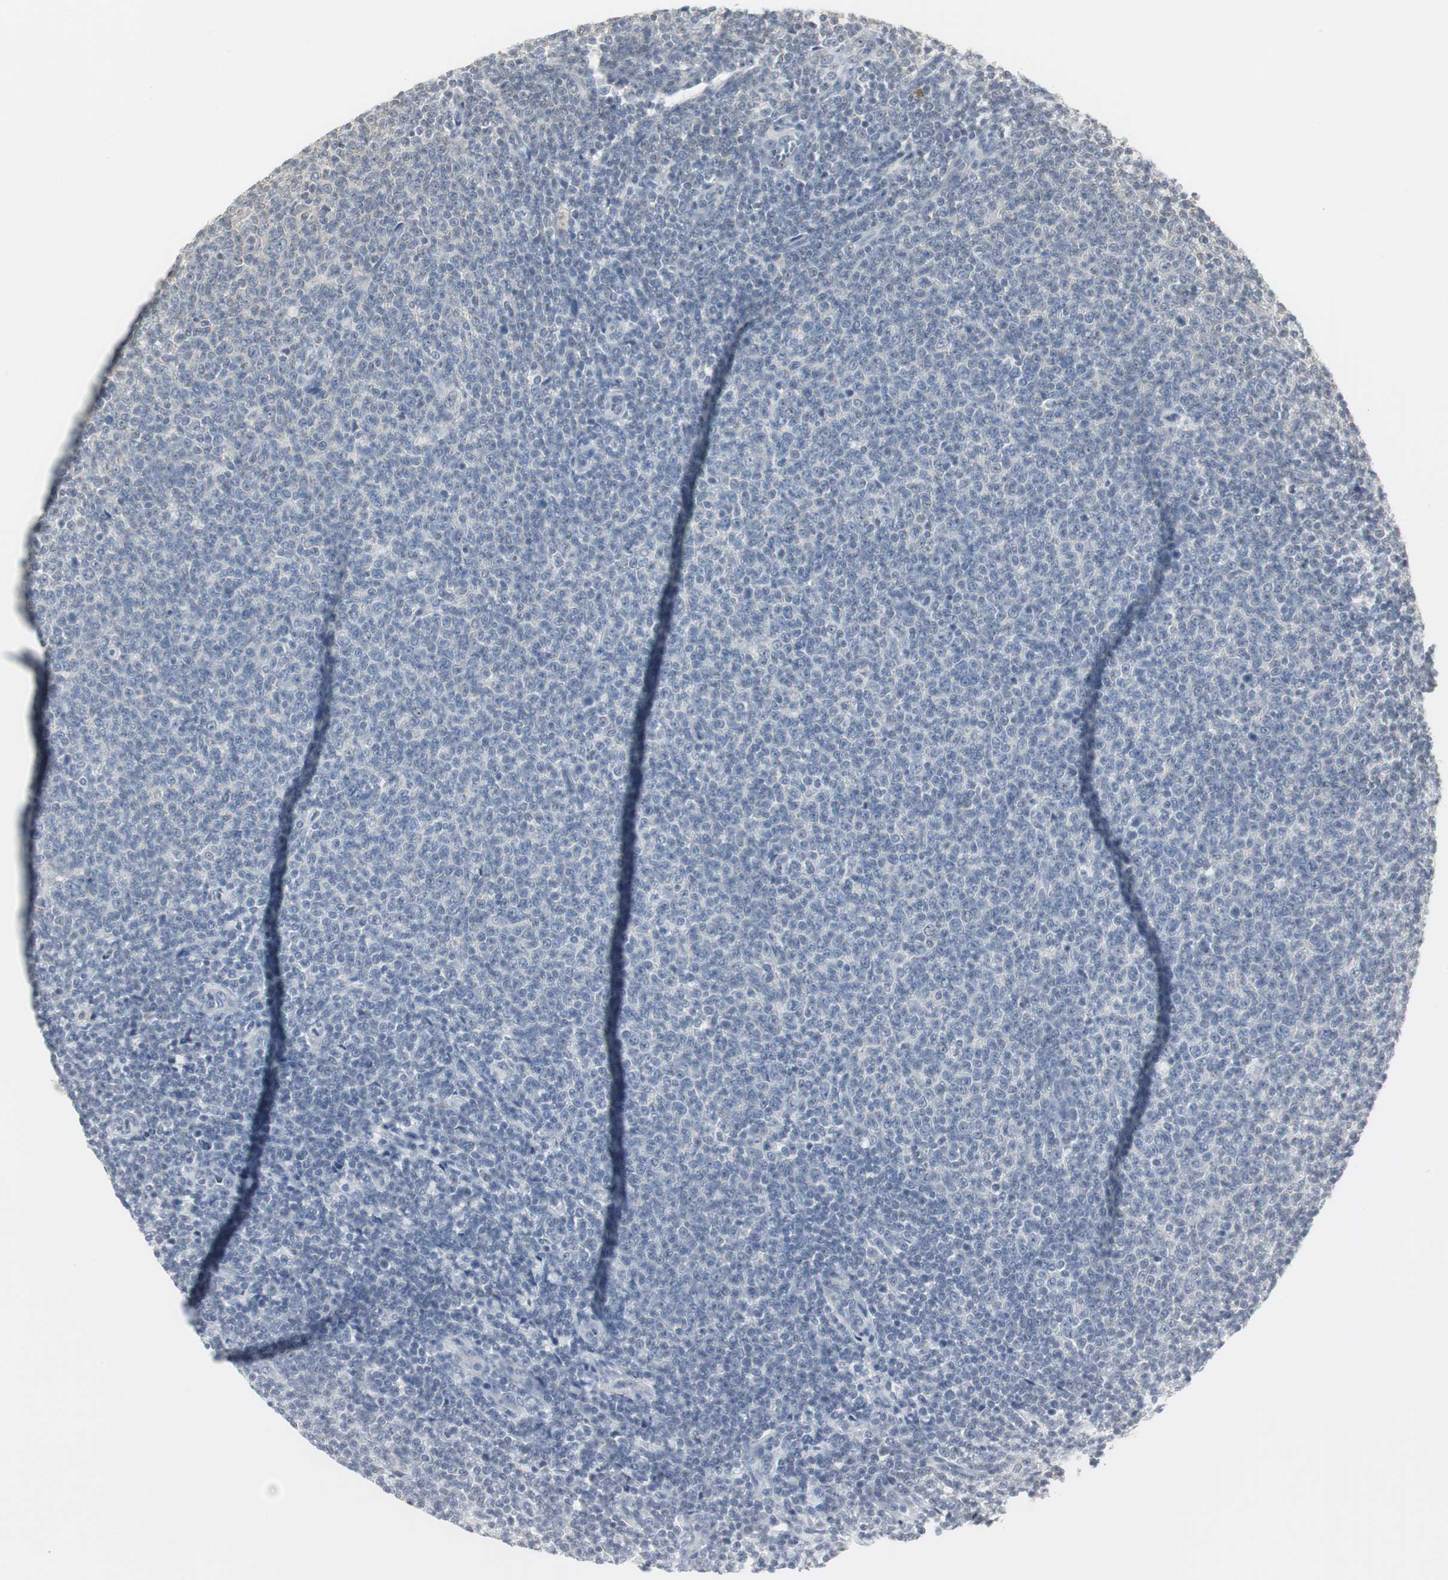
{"staining": {"intensity": "negative", "quantity": "none", "location": "none"}, "tissue": "lymphoma", "cell_type": "Tumor cells", "image_type": "cancer", "snomed": [{"axis": "morphology", "description": "Malignant lymphoma, non-Hodgkin's type, Low grade"}, {"axis": "topography", "description": "Lymph node"}], "caption": "Tumor cells show no significant staining in lymphoma. (Immunohistochemistry, brightfield microscopy, high magnification).", "gene": "ELOA", "patient": {"sex": "male", "age": 66}}